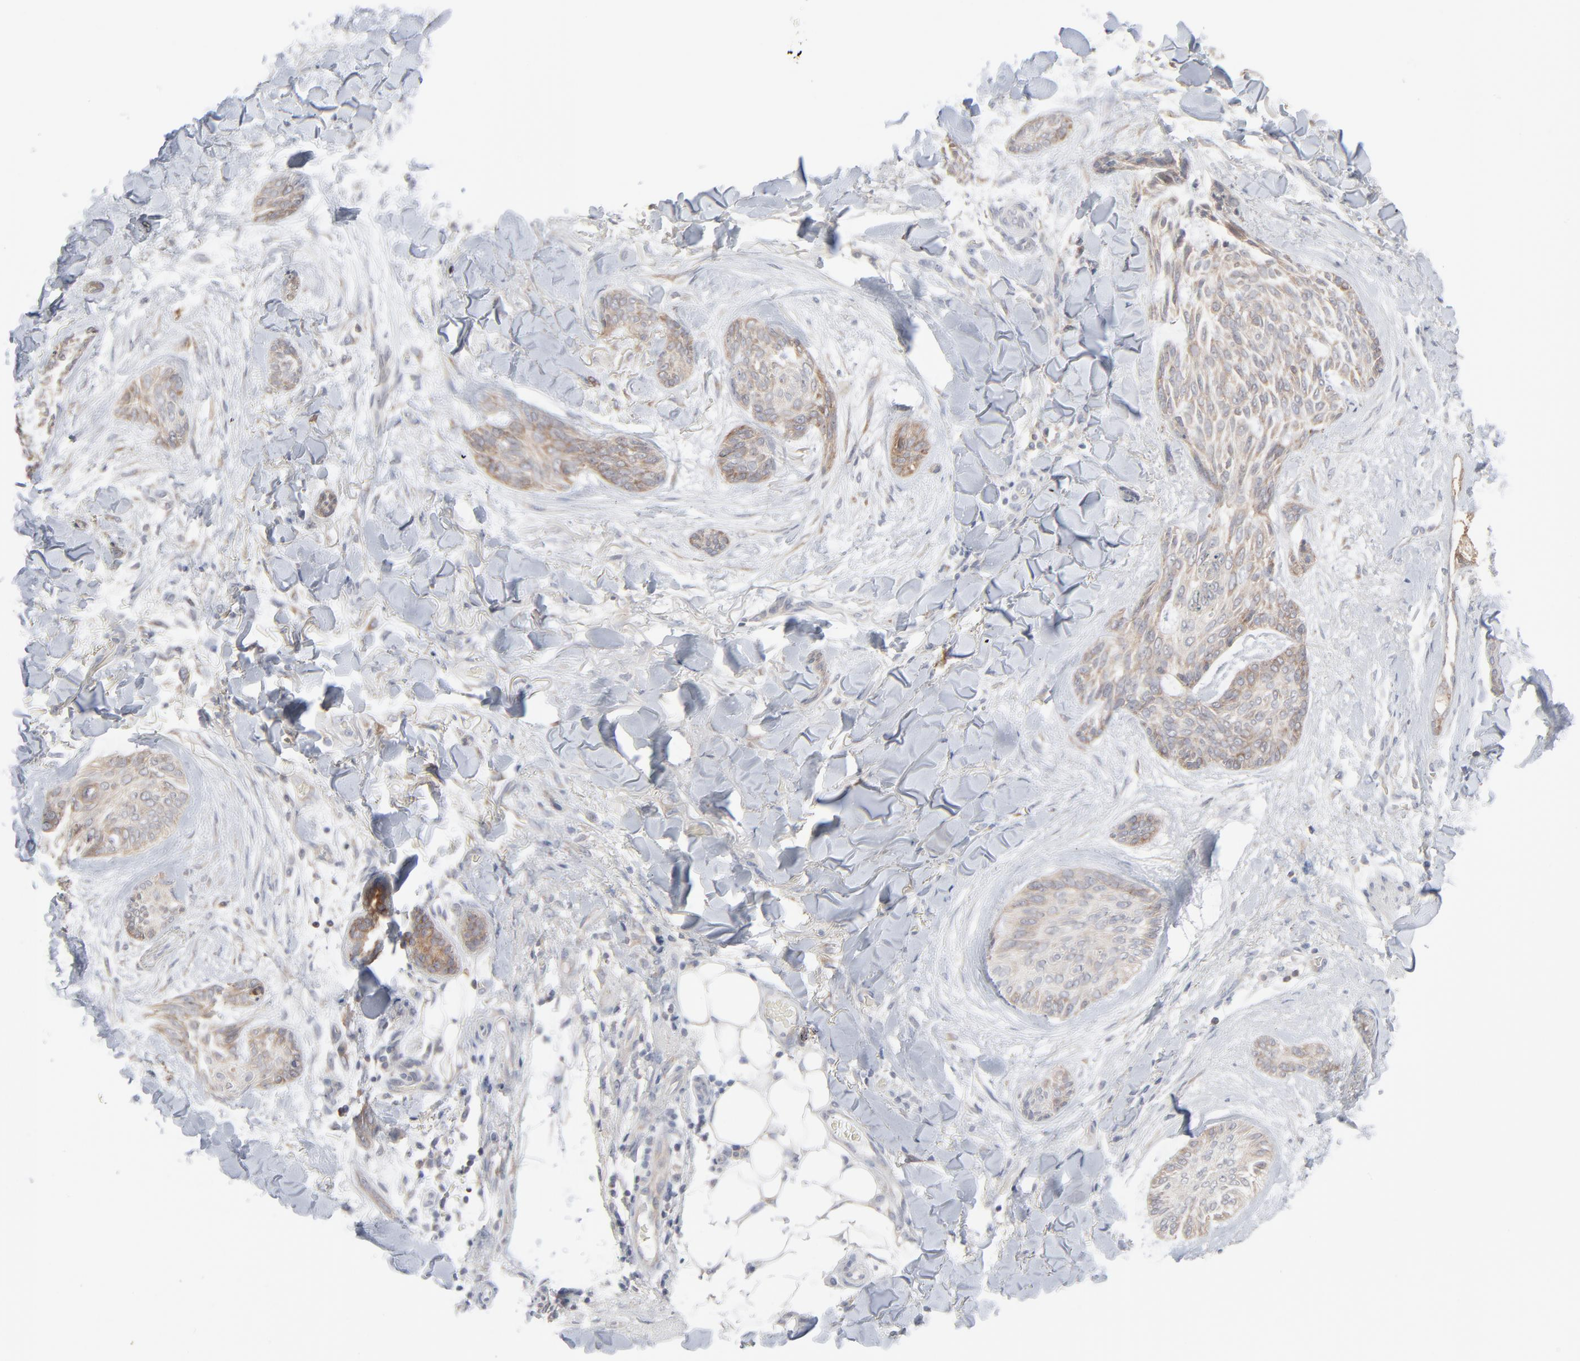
{"staining": {"intensity": "moderate", "quantity": ">75%", "location": "cytoplasmic/membranous"}, "tissue": "skin cancer", "cell_type": "Tumor cells", "image_type": "cancer", "snomed": [{"axis": "morphology", "description": "Normal tissue, NOS"}, {"axis": "morphology", "description": "Basal cell carcinoma"}, {"axis": "topography", "description": "Skin"}], "caption": "A photomicrograph of human basal cell carcinoma (skin) stained for a protein reveals moderate cytoplasmic/membranous brown staining in tumor cells.", "gene": "KDSR", "patient": {"sex": "female", "age": 71}}